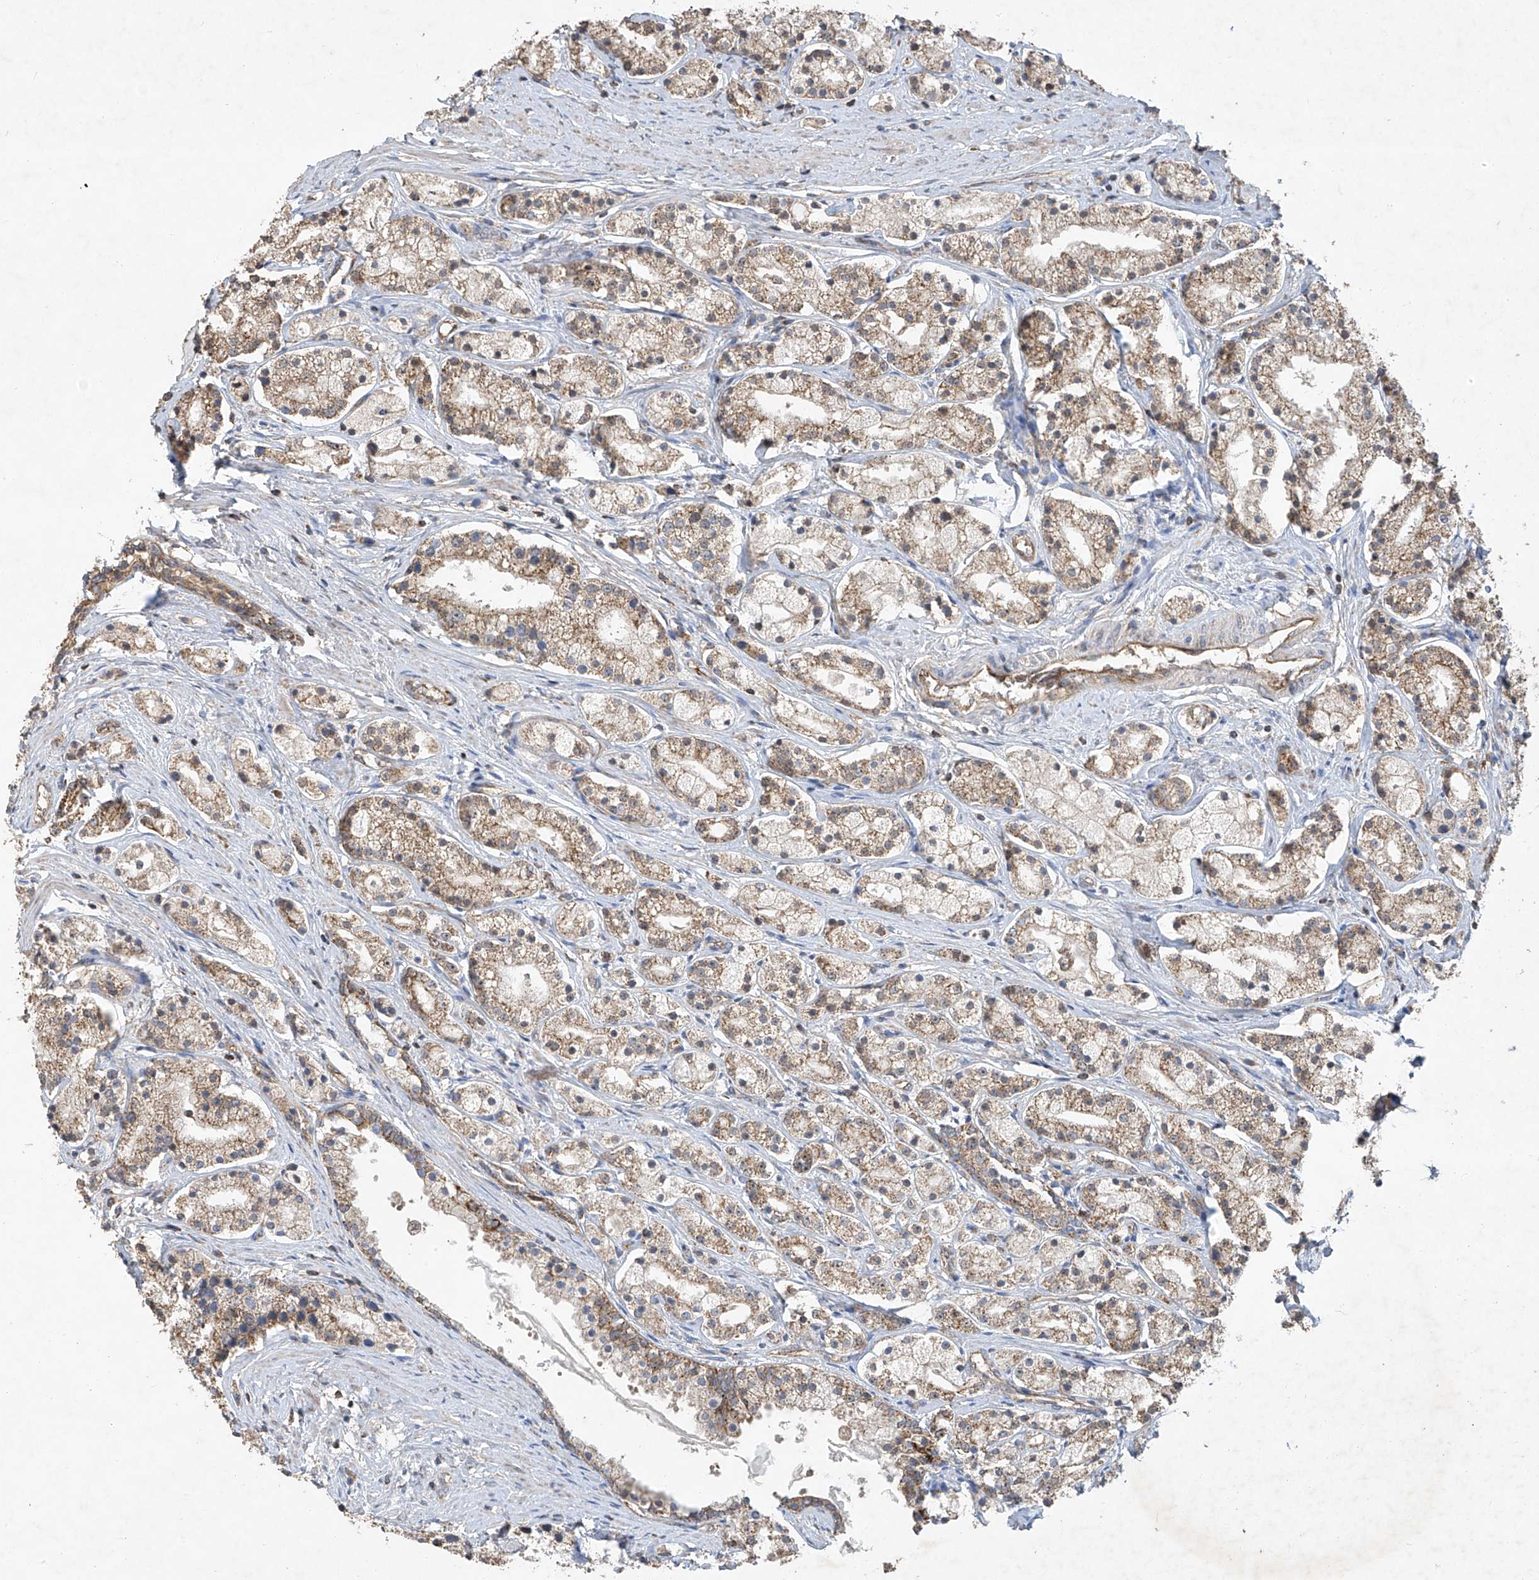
{"staining": {"intensity": "moderate", "quantity": "25%-75%", "location": "cytoplasmic/membranous"}, "tissue": "prostate cancer", "cell_type": "Tumor cells", "image_type": "cancer", "snomed": [{"axis": "morphology", "description": "Adenocarcinoma, High grade"}, {"axis": "topography", "description": "Prostate"}], "caption": "Immunohistochemical staining of prostate cancer (high-grade adenocarcinoma) demonstrates medium levels of moderate cytoplasmic/membranous expression in approximately 25%-75% of tumor cells. (IHC, brightfield microscopy, high magnification).", "gene": "UQCC1", "patient": {"sex": "male", "age": 69}}